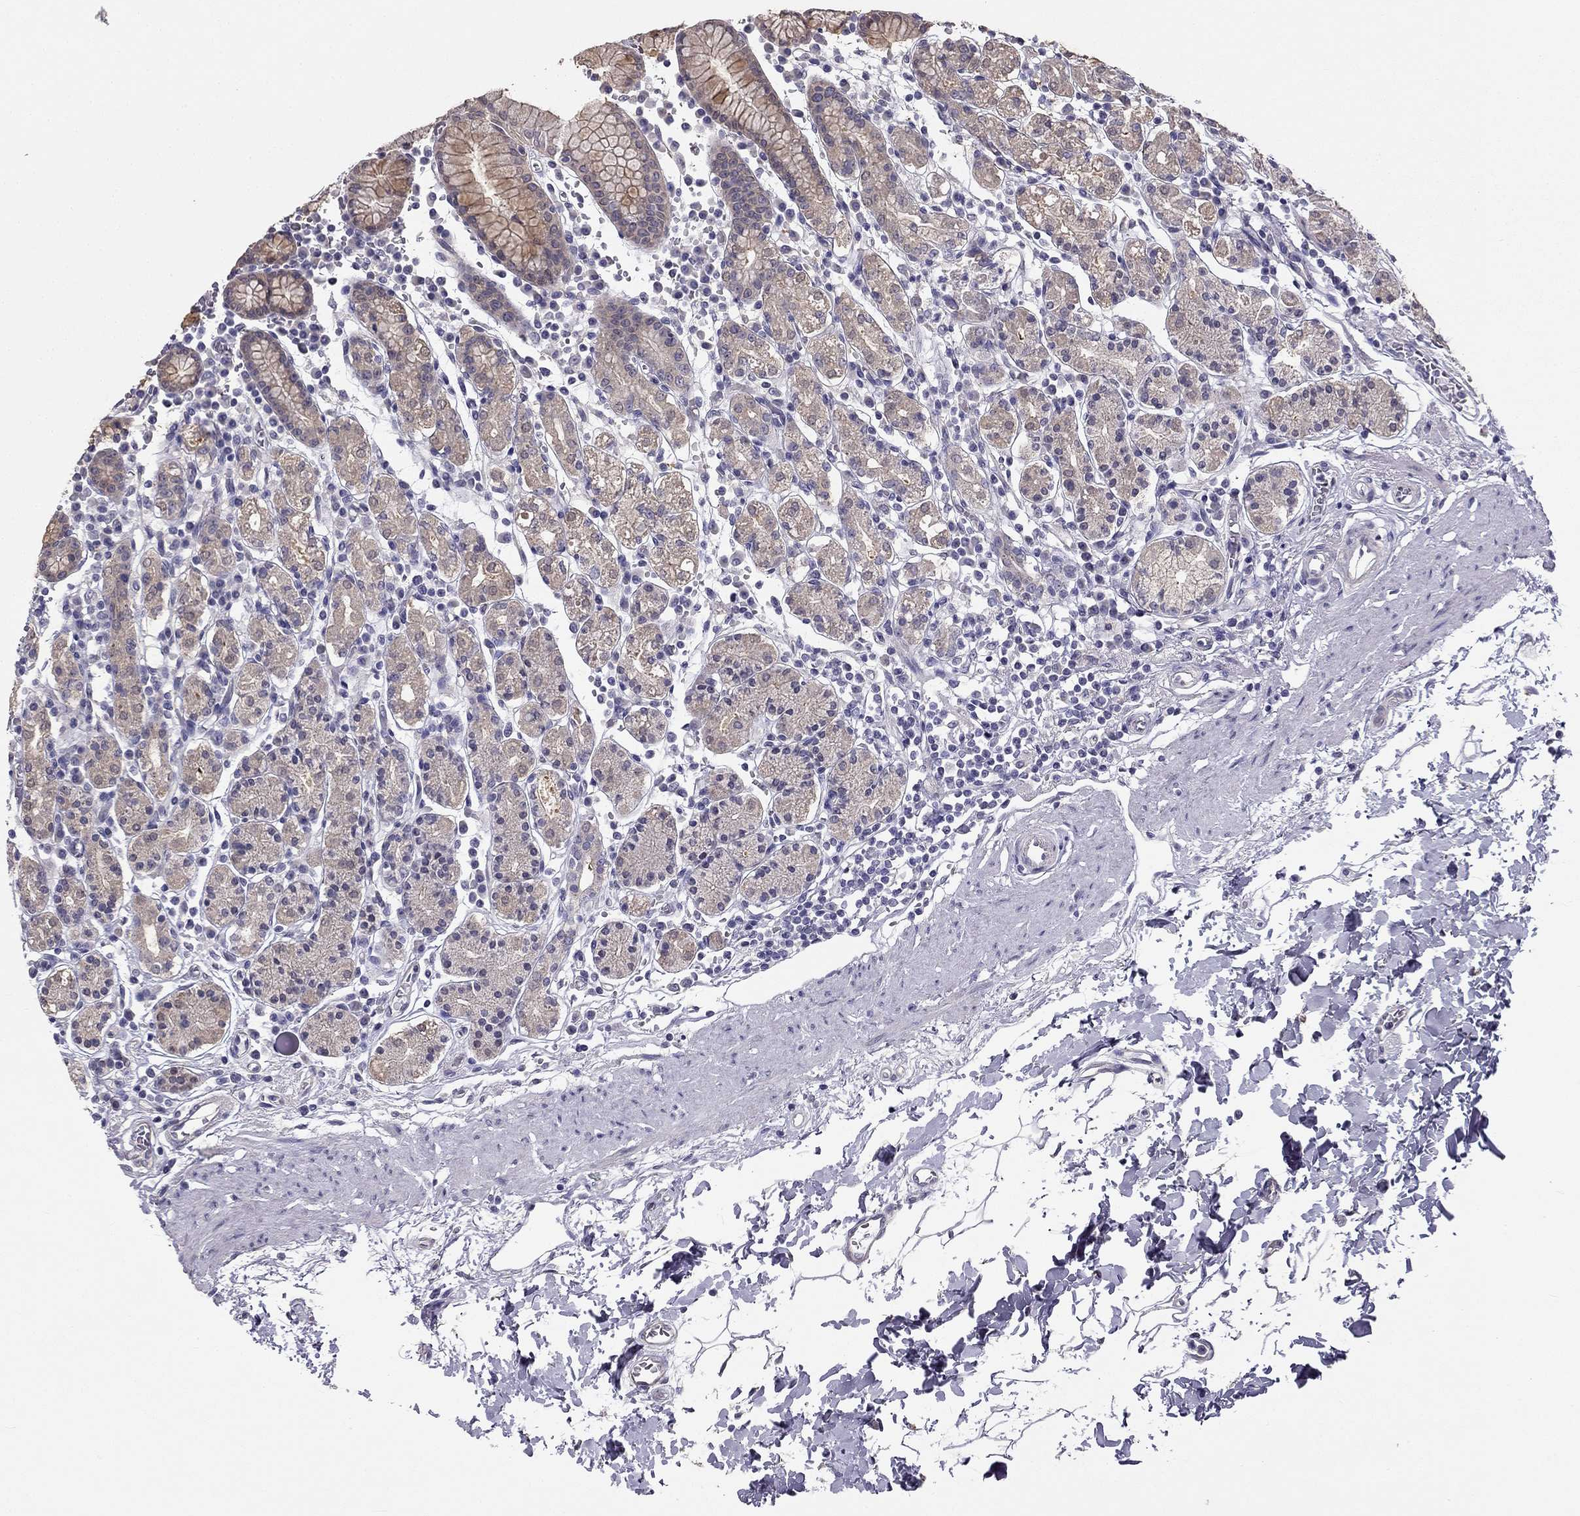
{"staining": {"intensity": "weak", "quantity": ">75%", "location": "cytoplasmic/membranous"}, "tissue": "stomach", "cell_type": "Glandular cells", "image_type": "normal", "snomed": [{"axis": "morphology", "description": "Normal tissue, NOS"}, {"axis": "topography", "description": "Stomach, upper"}, {"axis": "topography", "description": "Stomach"}], "caption": "Weak cytoplasmic/membranous protein expression is present in about >75% of glandular cells in stomach.", "gene": "HSFX1", "patient": {"sex": "male", "age": 62}}